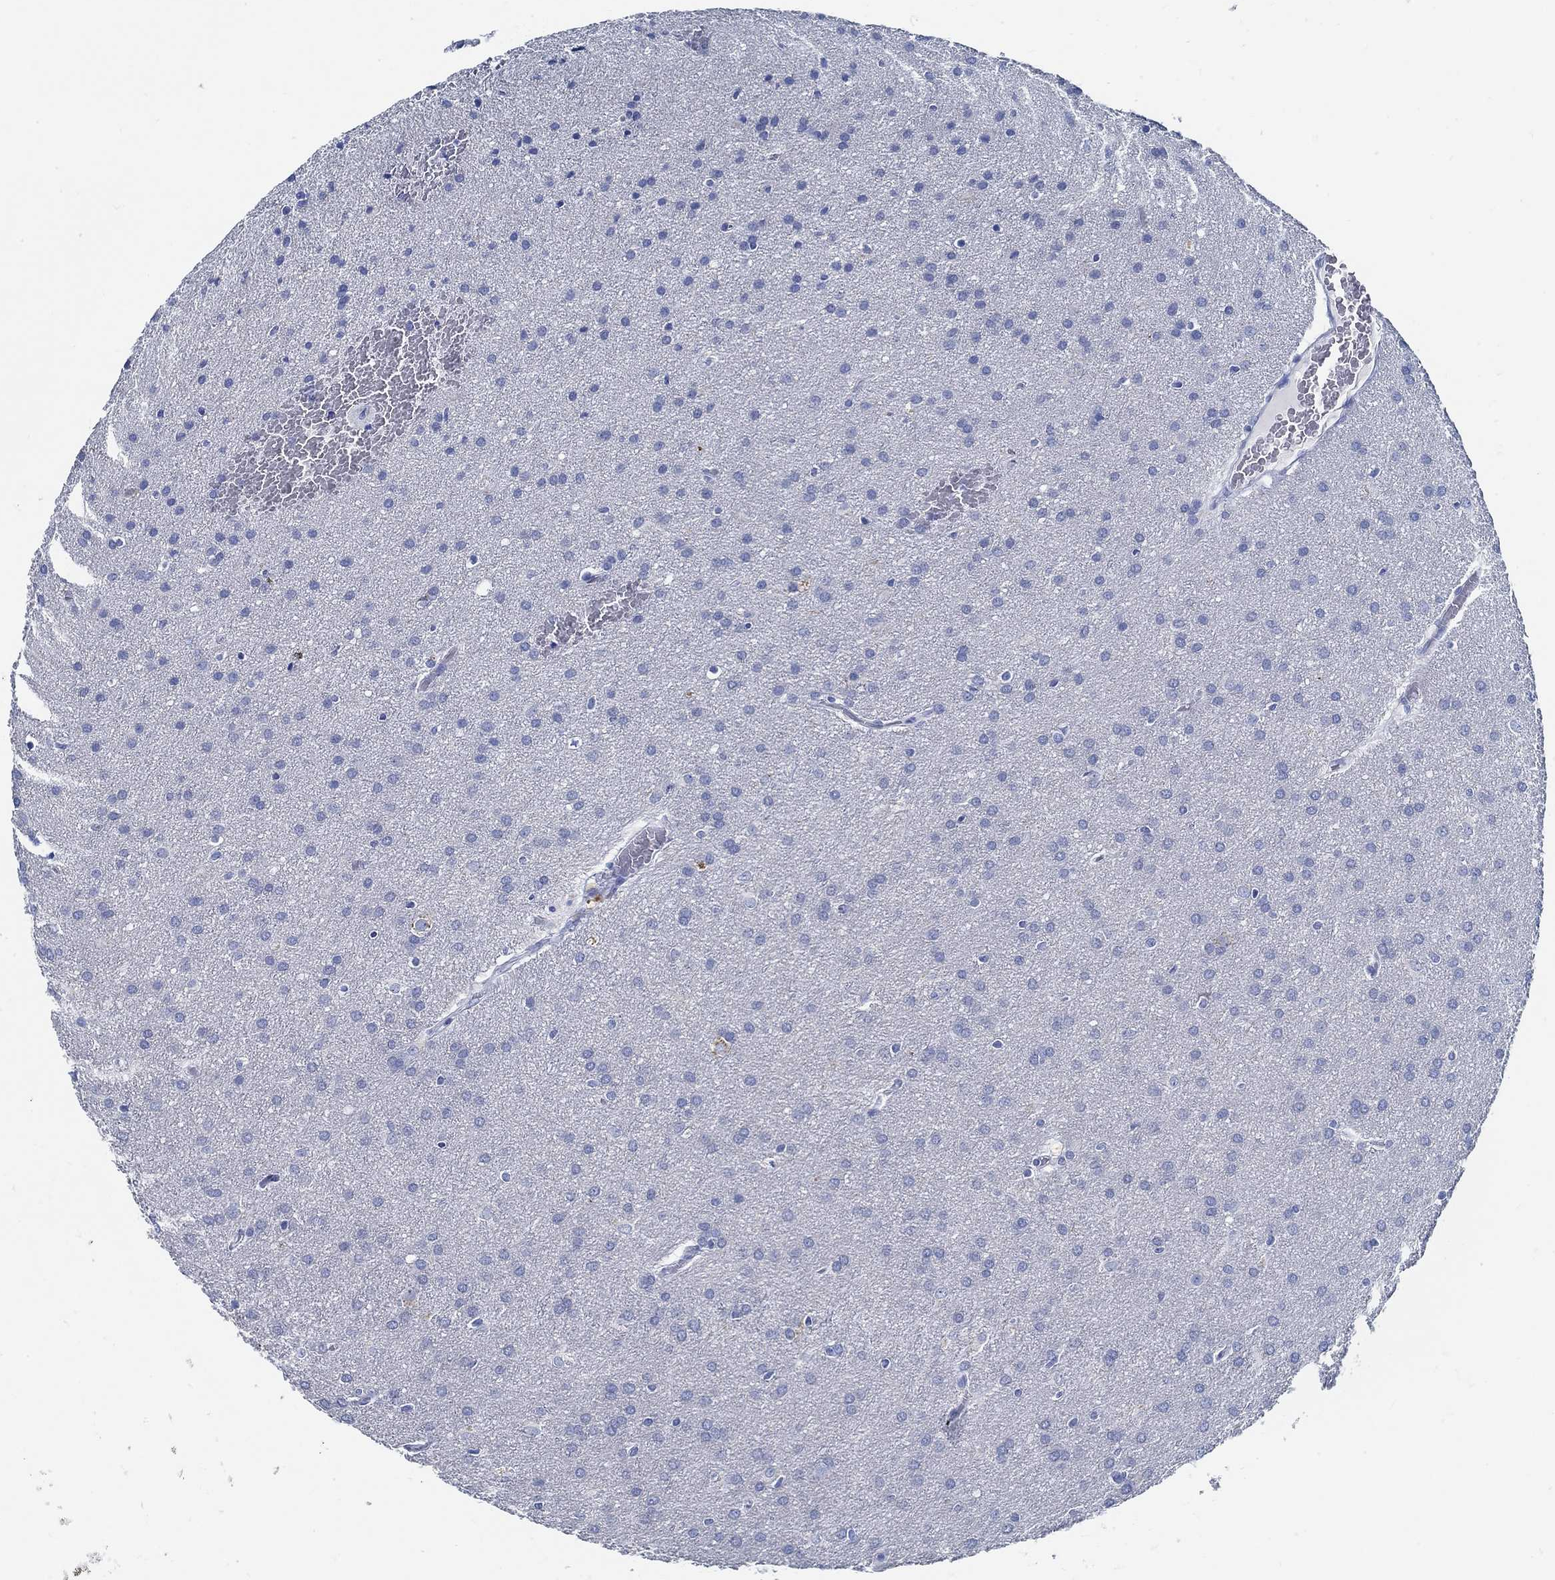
{"staining": {"intensity": "negative", "quantity": "none", "location": "none"}, "tissue": "glioma", "cell_type": "Tumor cells", "image_type": "cancer", "snomed": [{"axis": "morphology", "description": "Glioma, malignant, Low grade"}, {"axis": "topography", "description": "Brain"}], "caption": "A photomicrograph of glioma stained for a protein shows no brown staining in tumor cells.", "gene": "SLC45A1", "patient": {"sex": "female", "age": 32}}